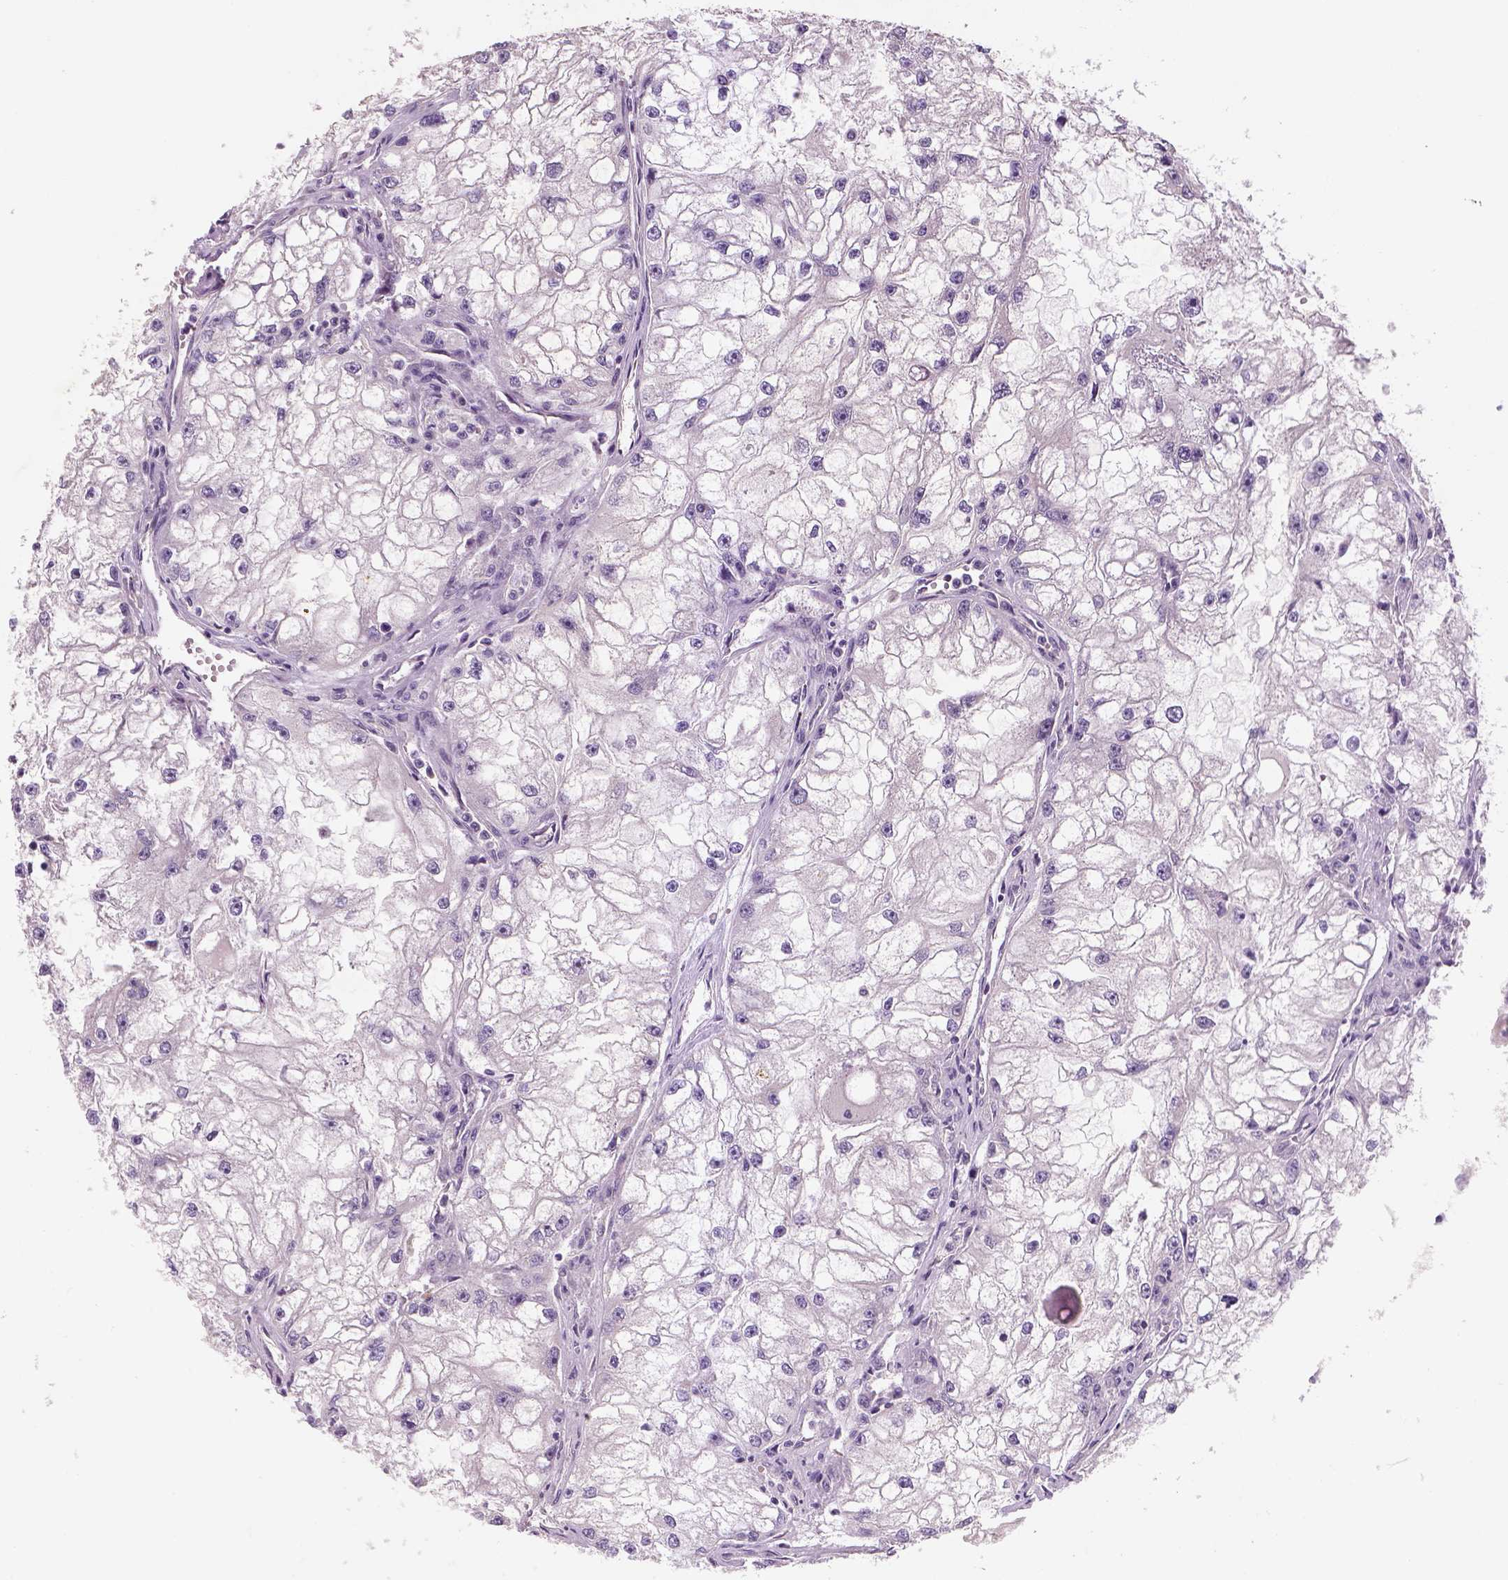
{"staining": {"intensity": "negative", "quantity": "none", "location": "none"}, "tissue": "renal cancer", "cell_type": "Tumor cells", "image_type": "cancer", "snomed": [{"axis": "morphology", "description": "Adenocarcinoma, NOS"}, {"axis": "topography", "description": "Kidney"}], "caption": "IHC photomicrograph of neoplastic tissue: human renal cancer (adenocarcinoma) stained with DAB demonstrates no significant protein positivity in tumor cells.", "gene": "NUDT6", "patient": {"sex": "male", "age": 59}}